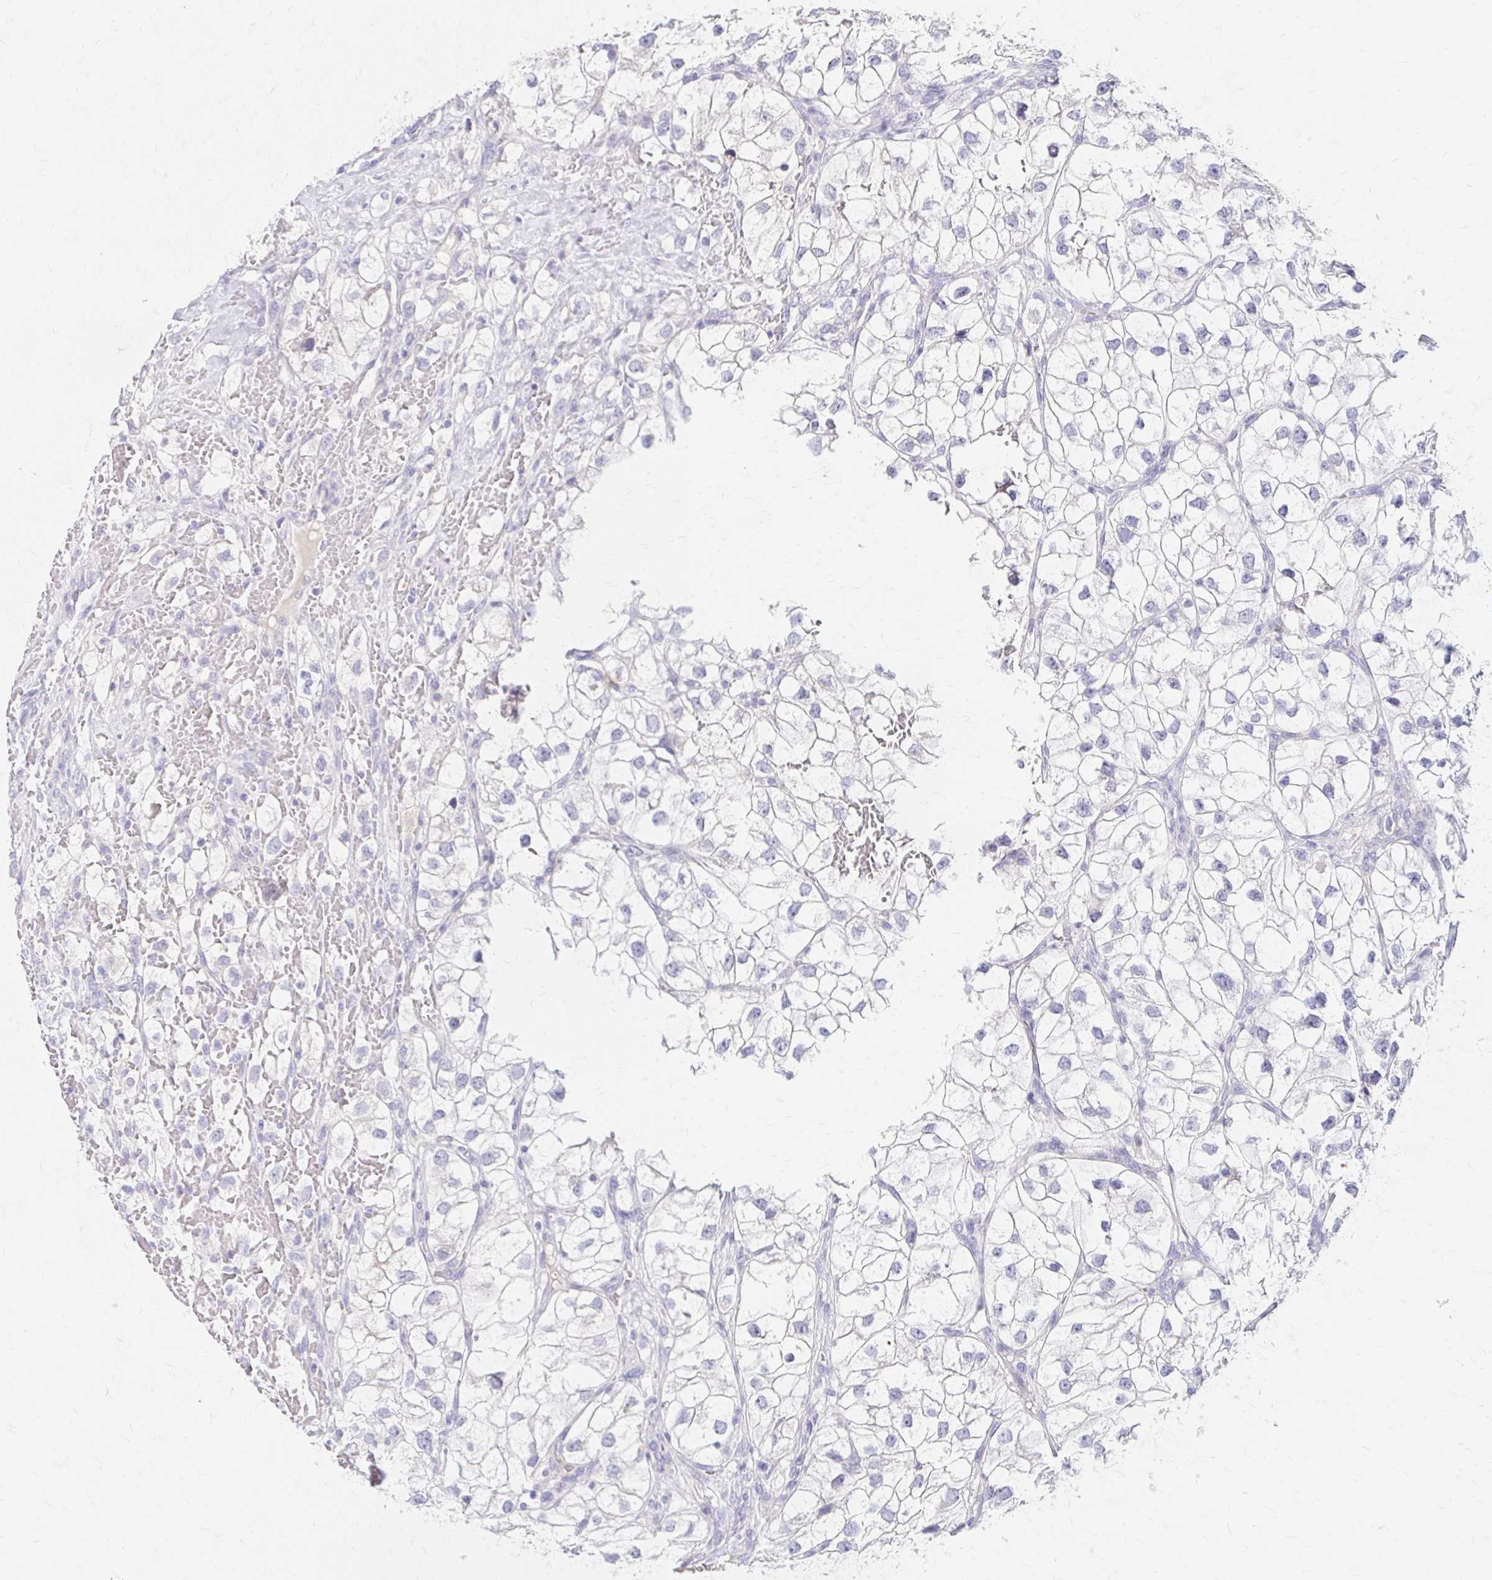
{"staining": {"intensity": "negative", "quantity": "none", "location": "none"}, "tissue": "renal cancer", "cell_type": "Tumor cells", "image_type": "cancer", "snomed": [{"axis": "morphology", "description": "Adenocarcinoma, NOS"}, {"axis": "topography", "description": "Kidney"}], "caption": "An image of renal adenocarcinoma stained for a protein demonstrates no brown staining in tumor cells.", "gene": "AZGP1", "patient": {"sex": "male", "age": 59}}